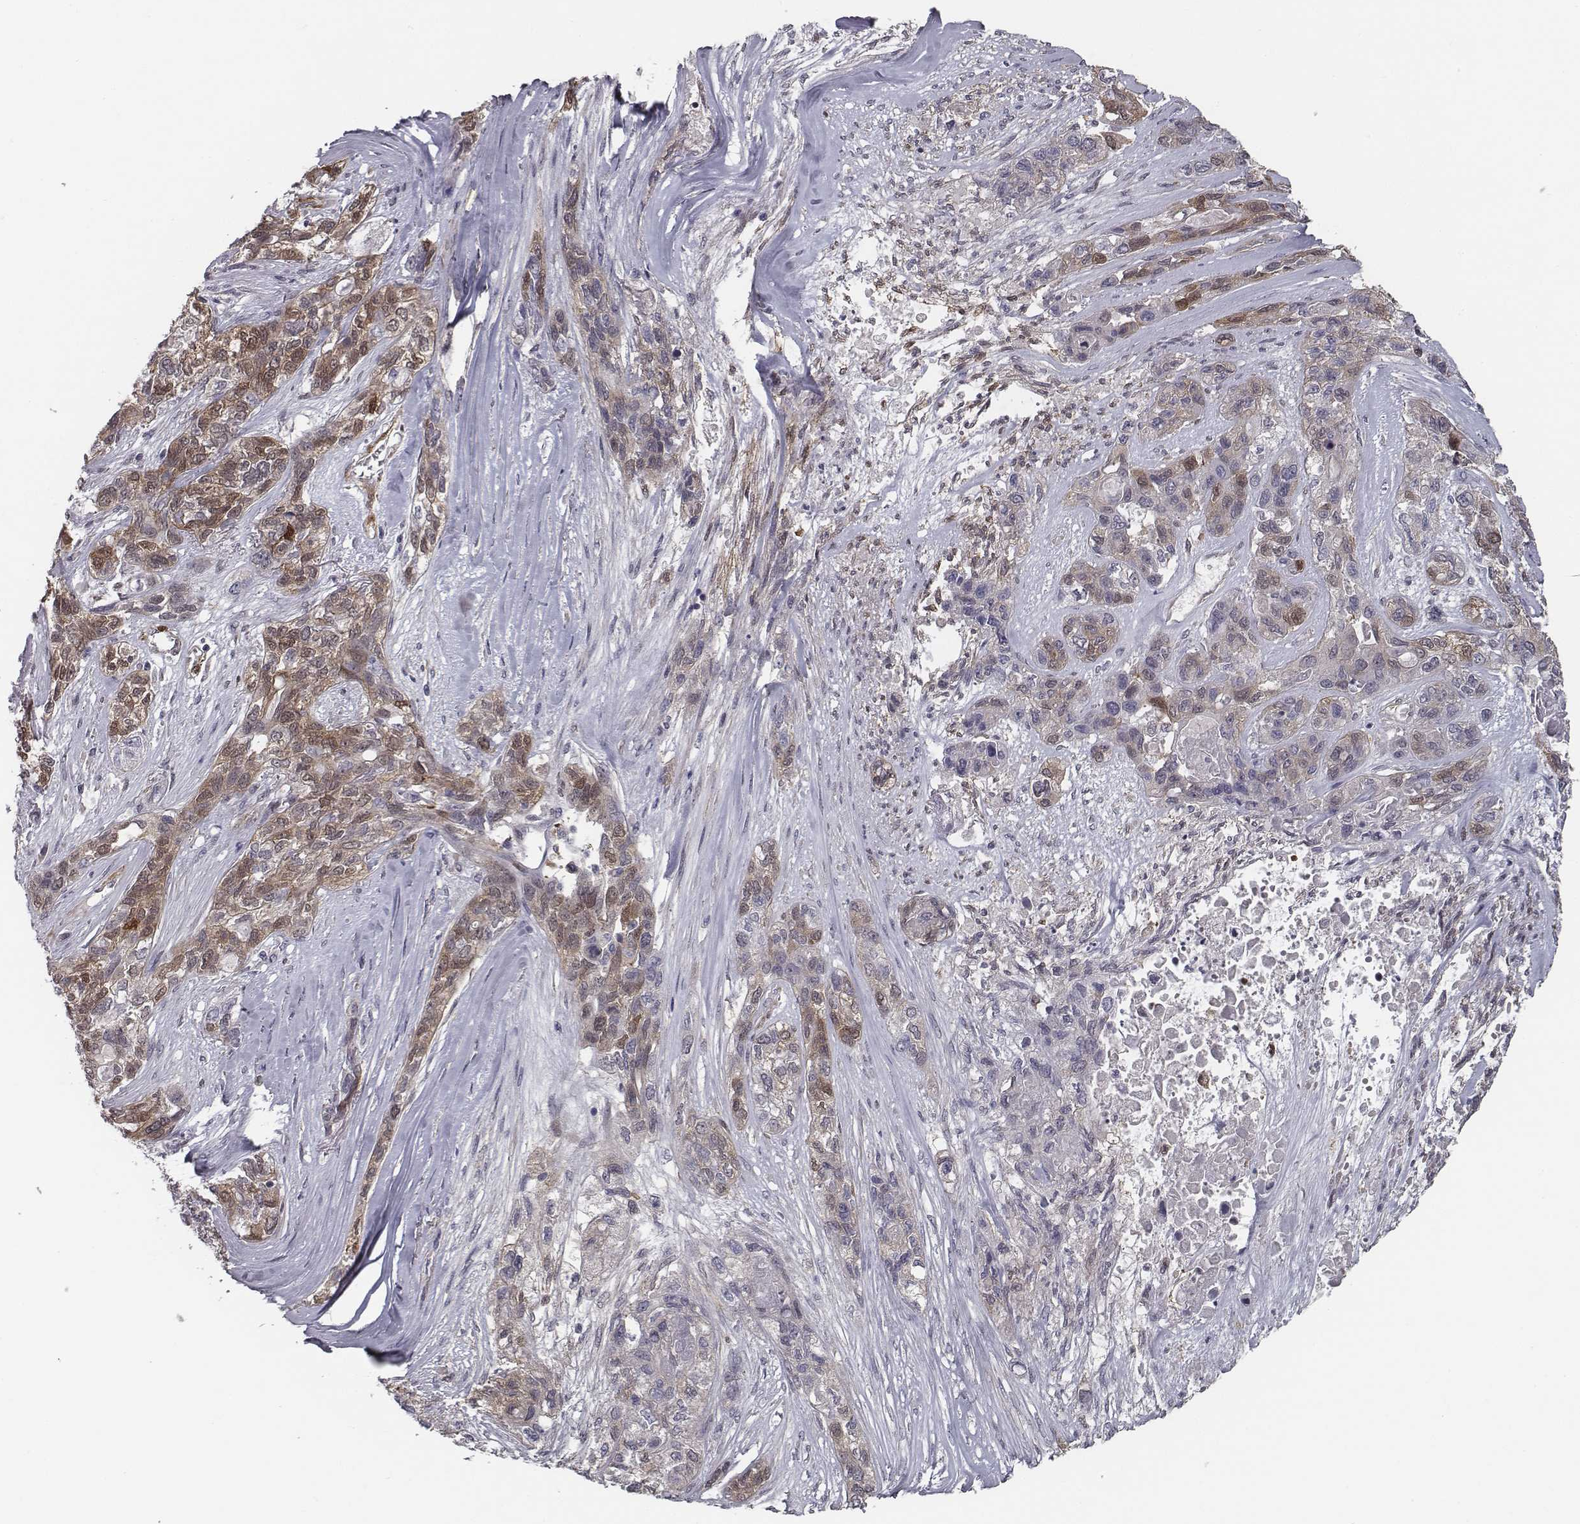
{"staining": {"intensity": "moderate", "quantity": ">75%", "location": "cytoplasmic/membranous"}, "tissue": "lung cancer", "cell_type": "Tumor cells", "image_type": "cancer", "snomed": [{"axis": "morphology", "description": "Squamous cell carcinoma, NOS"}, {"axis": "topography", "description": "Lung"}], "caption": "Approximately >75% of tumor cells in lung cancer demonstrate moderate cytoplasmic/membranous protein expression as visualized by brown immunohistochemical staining.", "gene": "ISYNA1", "patient": {"sex": "female", "age": 70}}